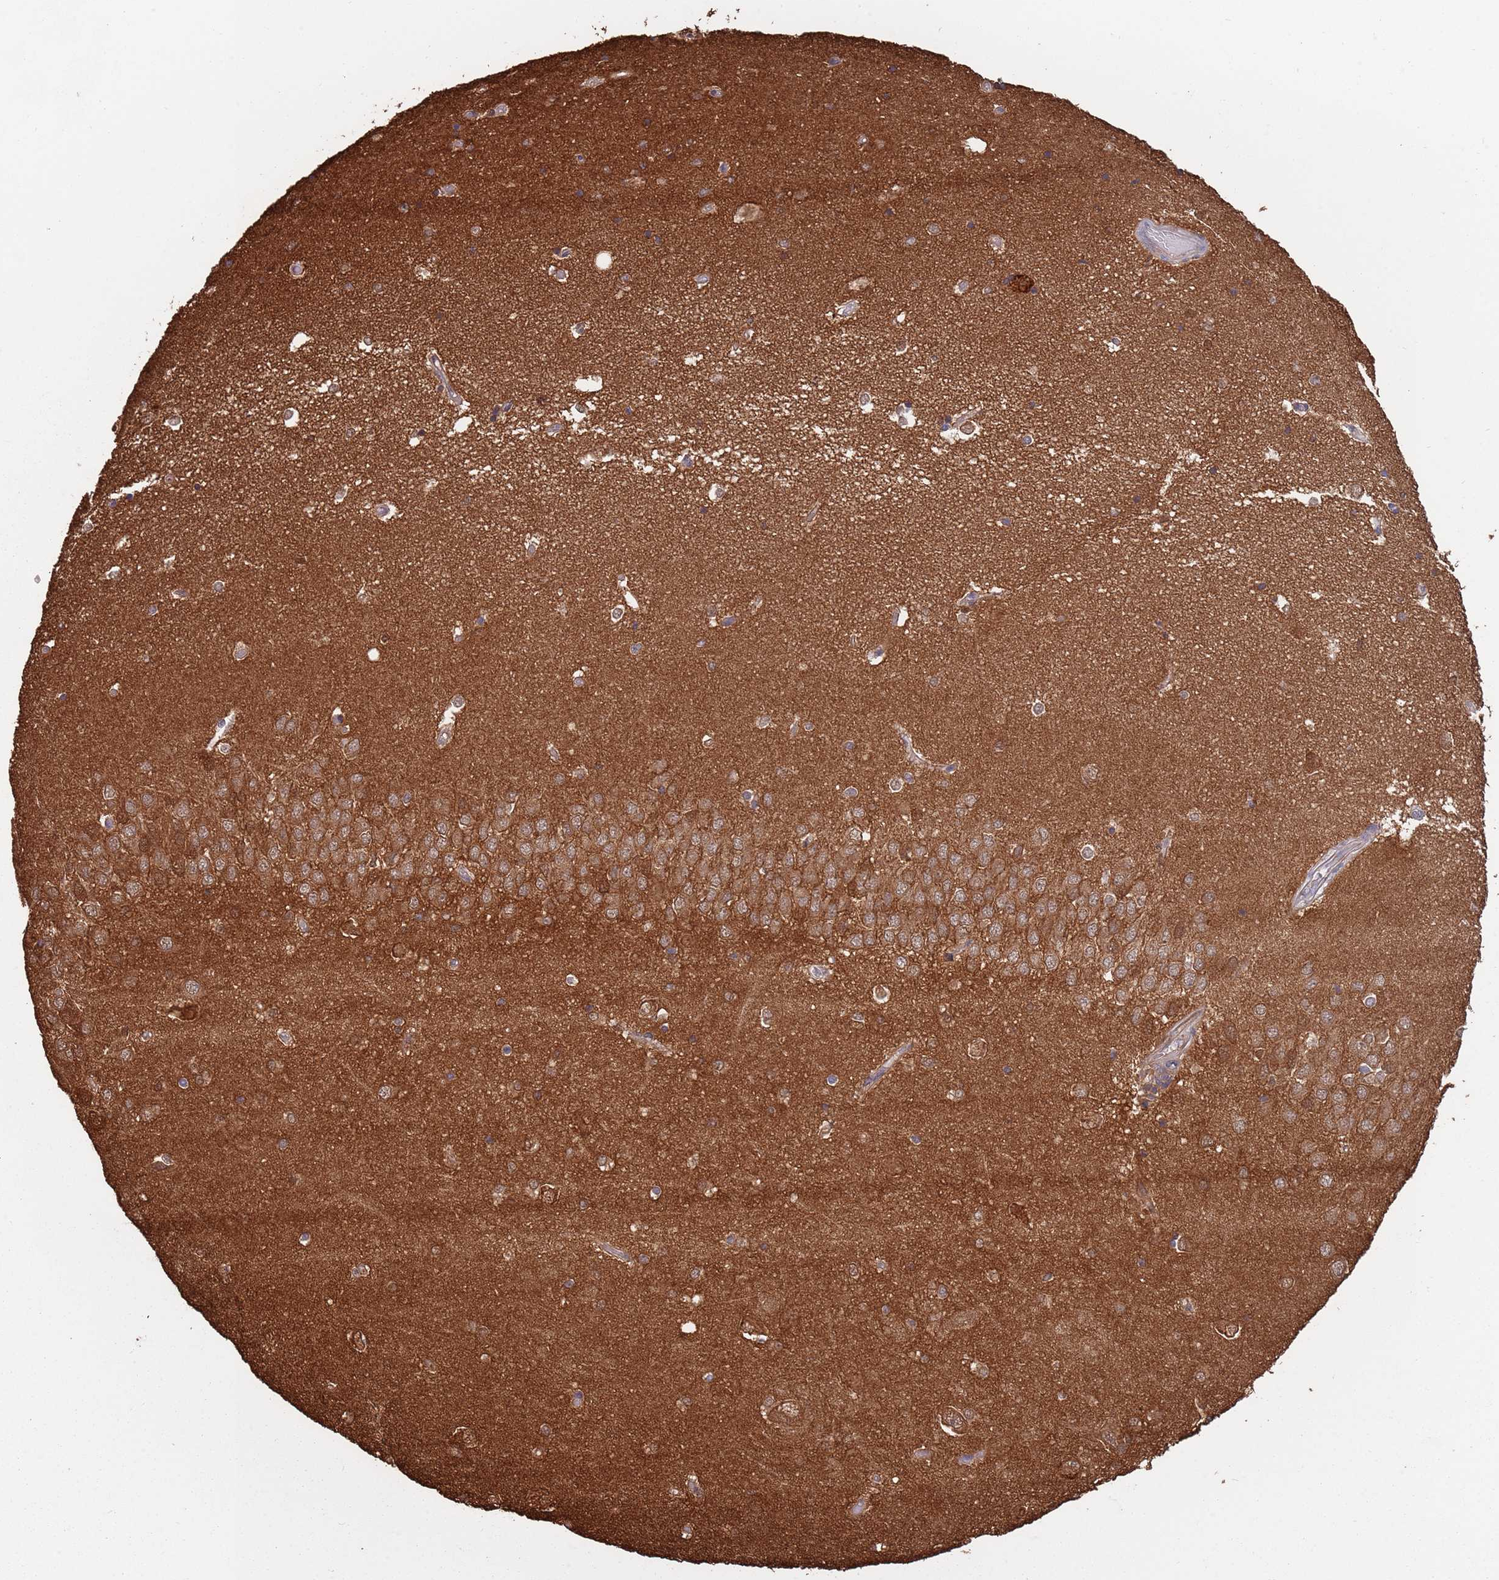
{"staining": {"intensity": "moderate", "quantity": "<25%", "location": "cytoplasmic/membranous"}, "tissue": "hippocampus", "cell_type": "Glial cells", "image_type": "normal", "snomed": [{"axis": "morphology", "description": "Normal tissue, NOS"}, {"axis": "topography", "description": "Hippocampus"}], "caption": "Glial cells reveal low levels of moderate cytoplasmic/membranous staining in approximately <25% of cells in normal hippocampus. The staining was performed using DAB to visualize the protein expression in brown, while the nuclei were stained in blue with hematoxylin (Magnification: 20x).", "gene": "COG4", "patient": {"sex": "male", "age": 45}}